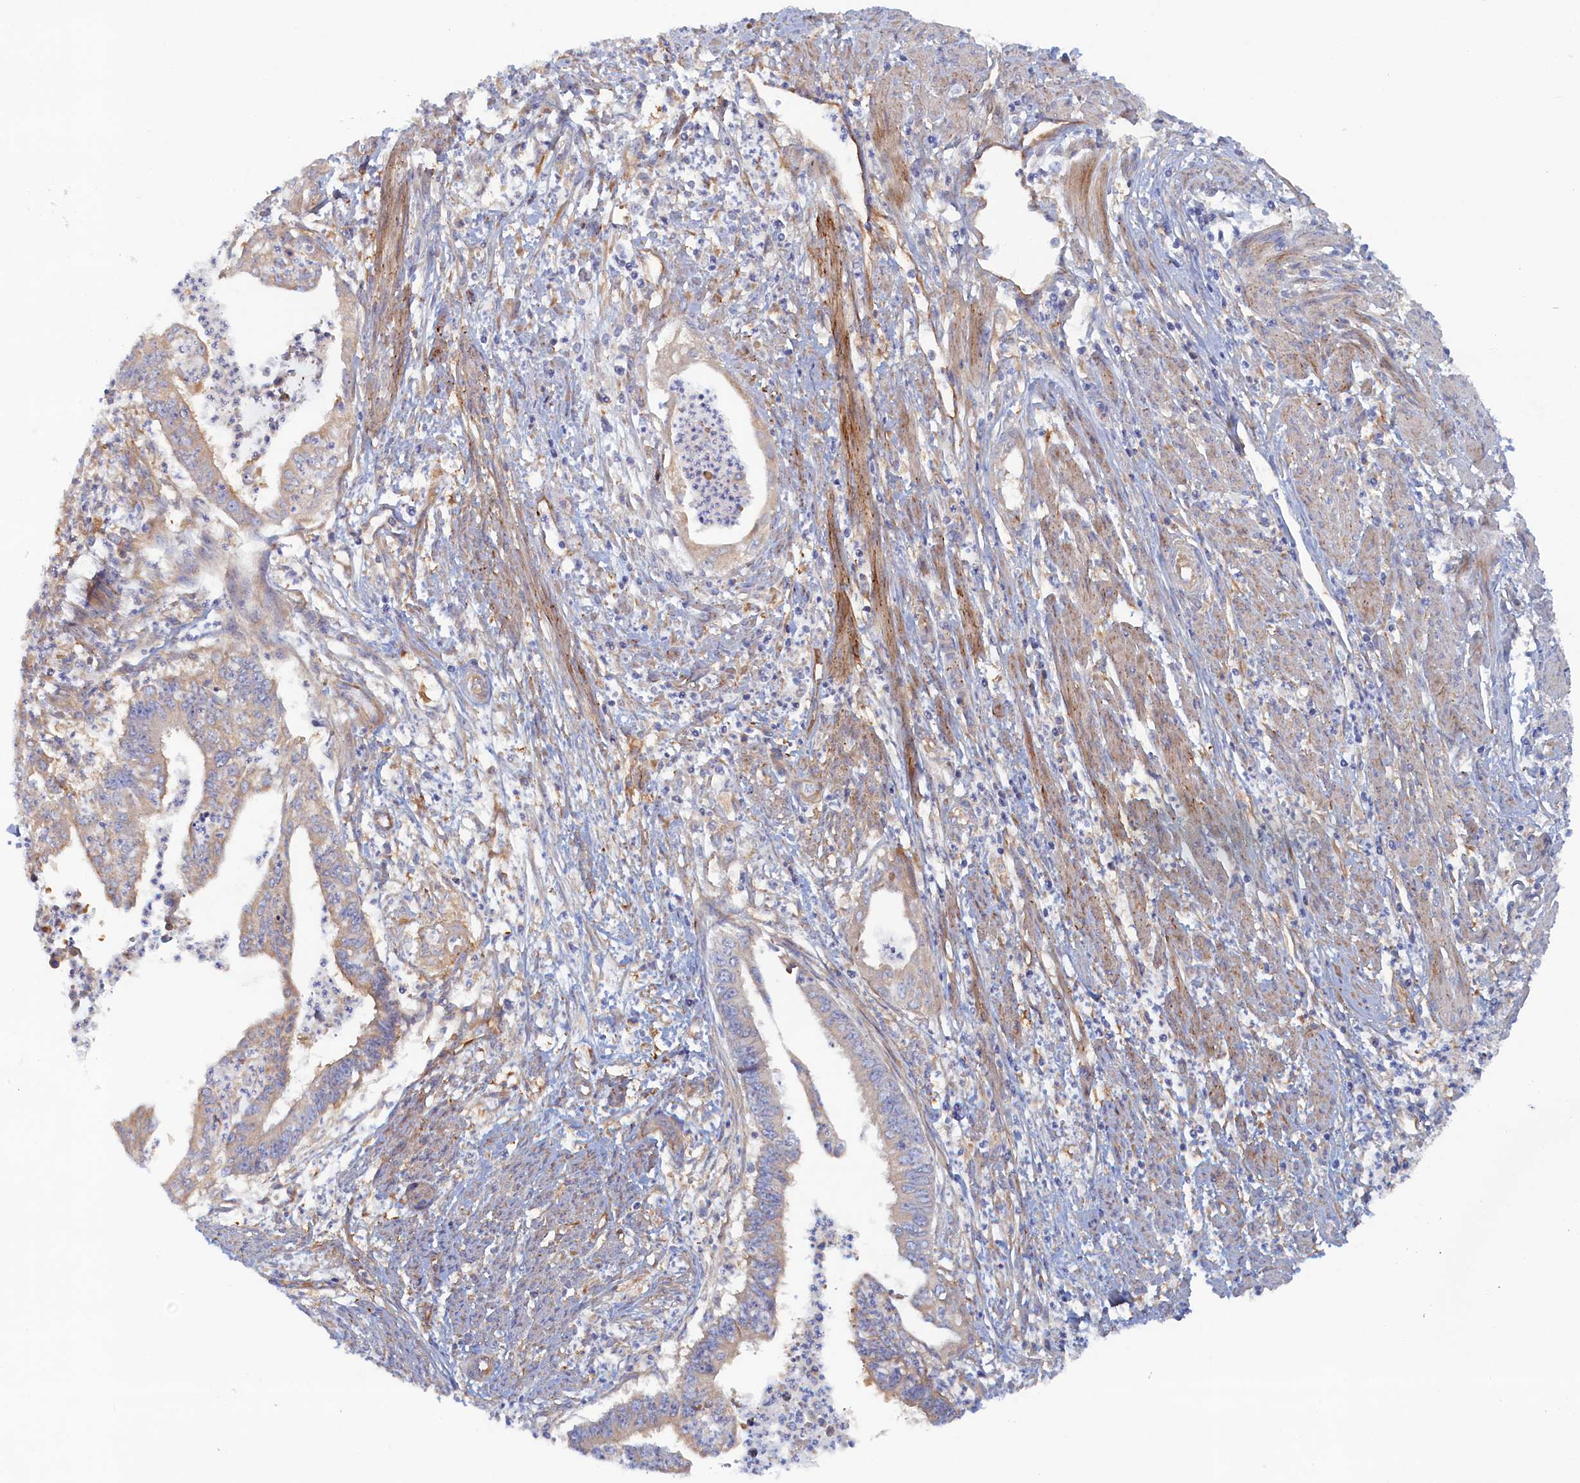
{"staining": {"intensity": "weak", "quantity": "<25%", "location": "cytoplasmic/membranous"}, "tissue": "endometrial cancer", "cell_type": "Tumor cells", "image_type": "cancer", "snomed": [{"axis": "morphology", "description": "Adenocarcinoma, NOS"}, {"axis": "topography", "description": "Endometrium"}], "caption": "Tumor cells show no significant positivity in adenocarcinoma (endometrial).", "gene": "TMEM196", "patient": {"sex": "female", "age": 73}}